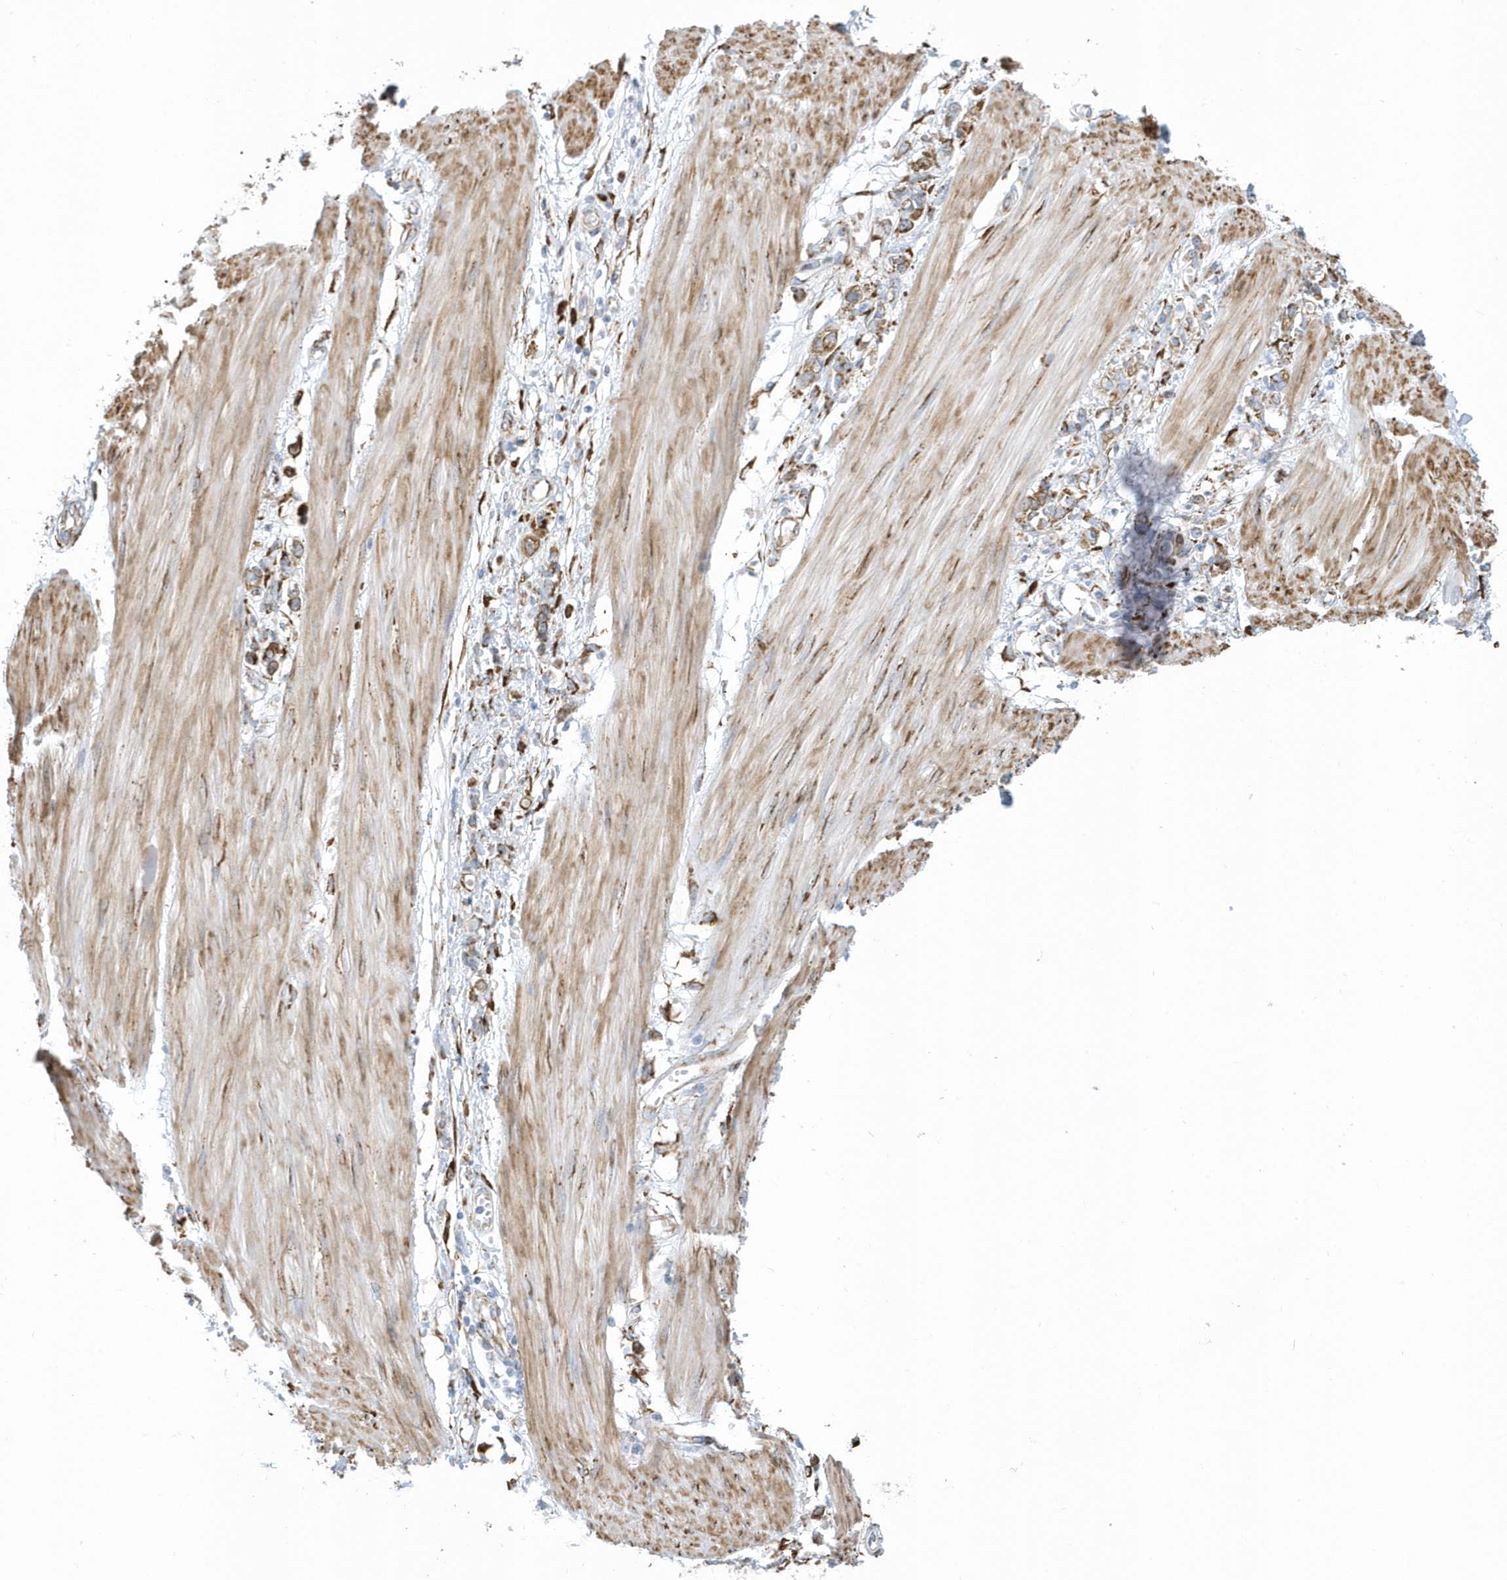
{"staining": {"intensity": "moderate", "quantity": ">75%", "location": "cytoplasmic/membranous"}, "tissue": "stomach cancer", "cell_type": "Tumor cells", "image_type": "cancer", "snomed": [{"axis": "morphology", "description": "Adenocarcinoma, NOS"}, {"axis": "topography", "description": "Stomach"}], "caption": "Human adenocarcinoma (stomach) stained with a protein marker demonstrates moderate staining in tumor cells.", "gene": "DCAF1", "patient": {"sex": "female", "age": 76}}